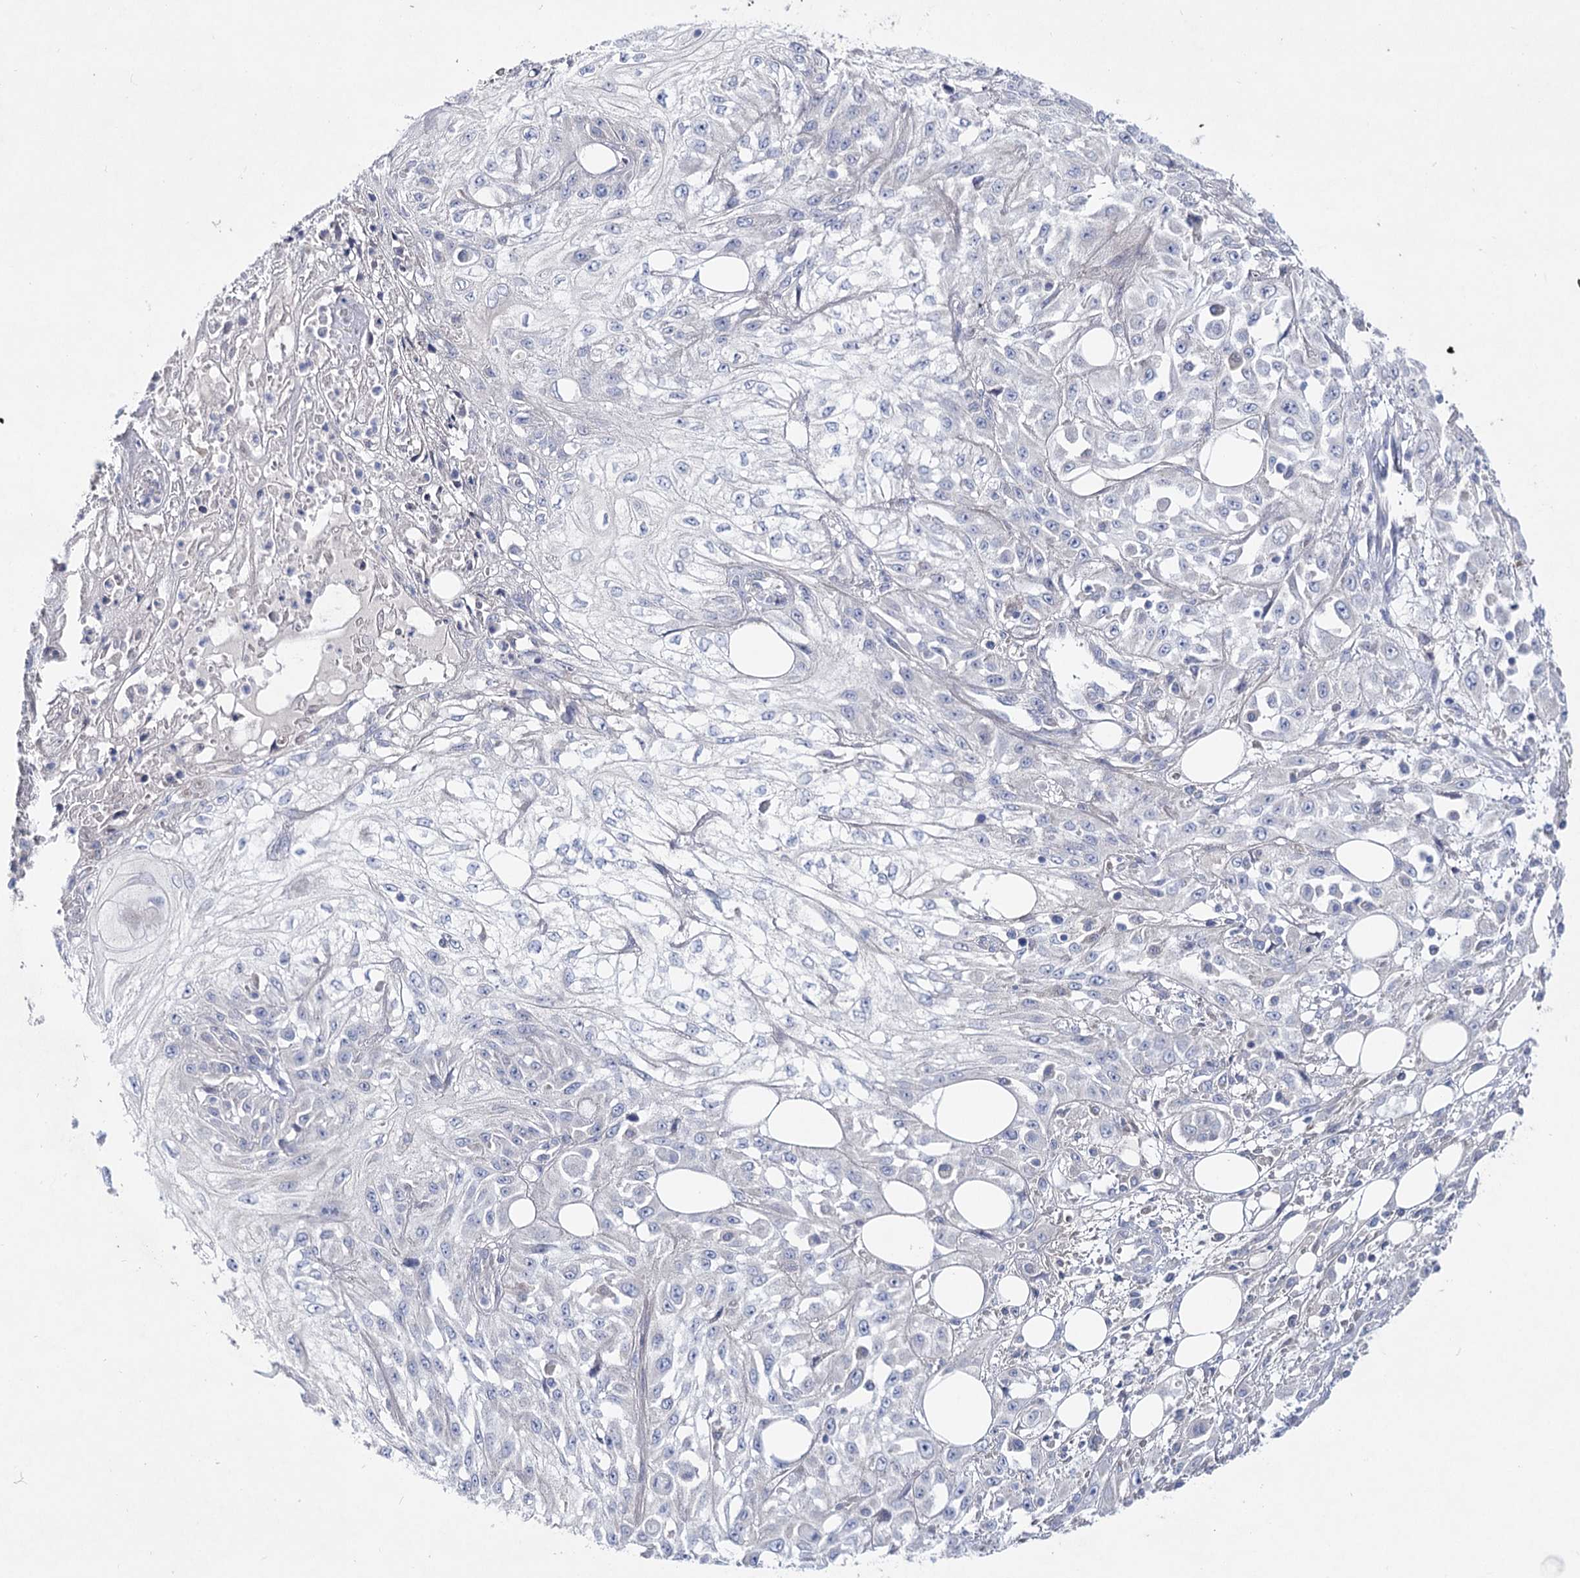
{"staining": {"intensity": "negative", "quantity": "none", "location": "none"}, "tissue": "skin cancer", "cell_type": "Tumor cells", "image_type": "cancer", "snomed": [{"axis": "morphology", "description": "Squamous cell carcinoma, NOS"}, {"axis": "morphology", "description": "Squamous cell carcinoma, metastatic, NOS"}, {"axis": "topography", "description": "Skin"}, {"axis": "topography", "description": "Lymph node"}], "caption": "Tumor cells show no significant protein staining in skin squamous cell carcinoma.", "gene": "LRRC14B", "patient": {"sex": "male", "age": 75}}